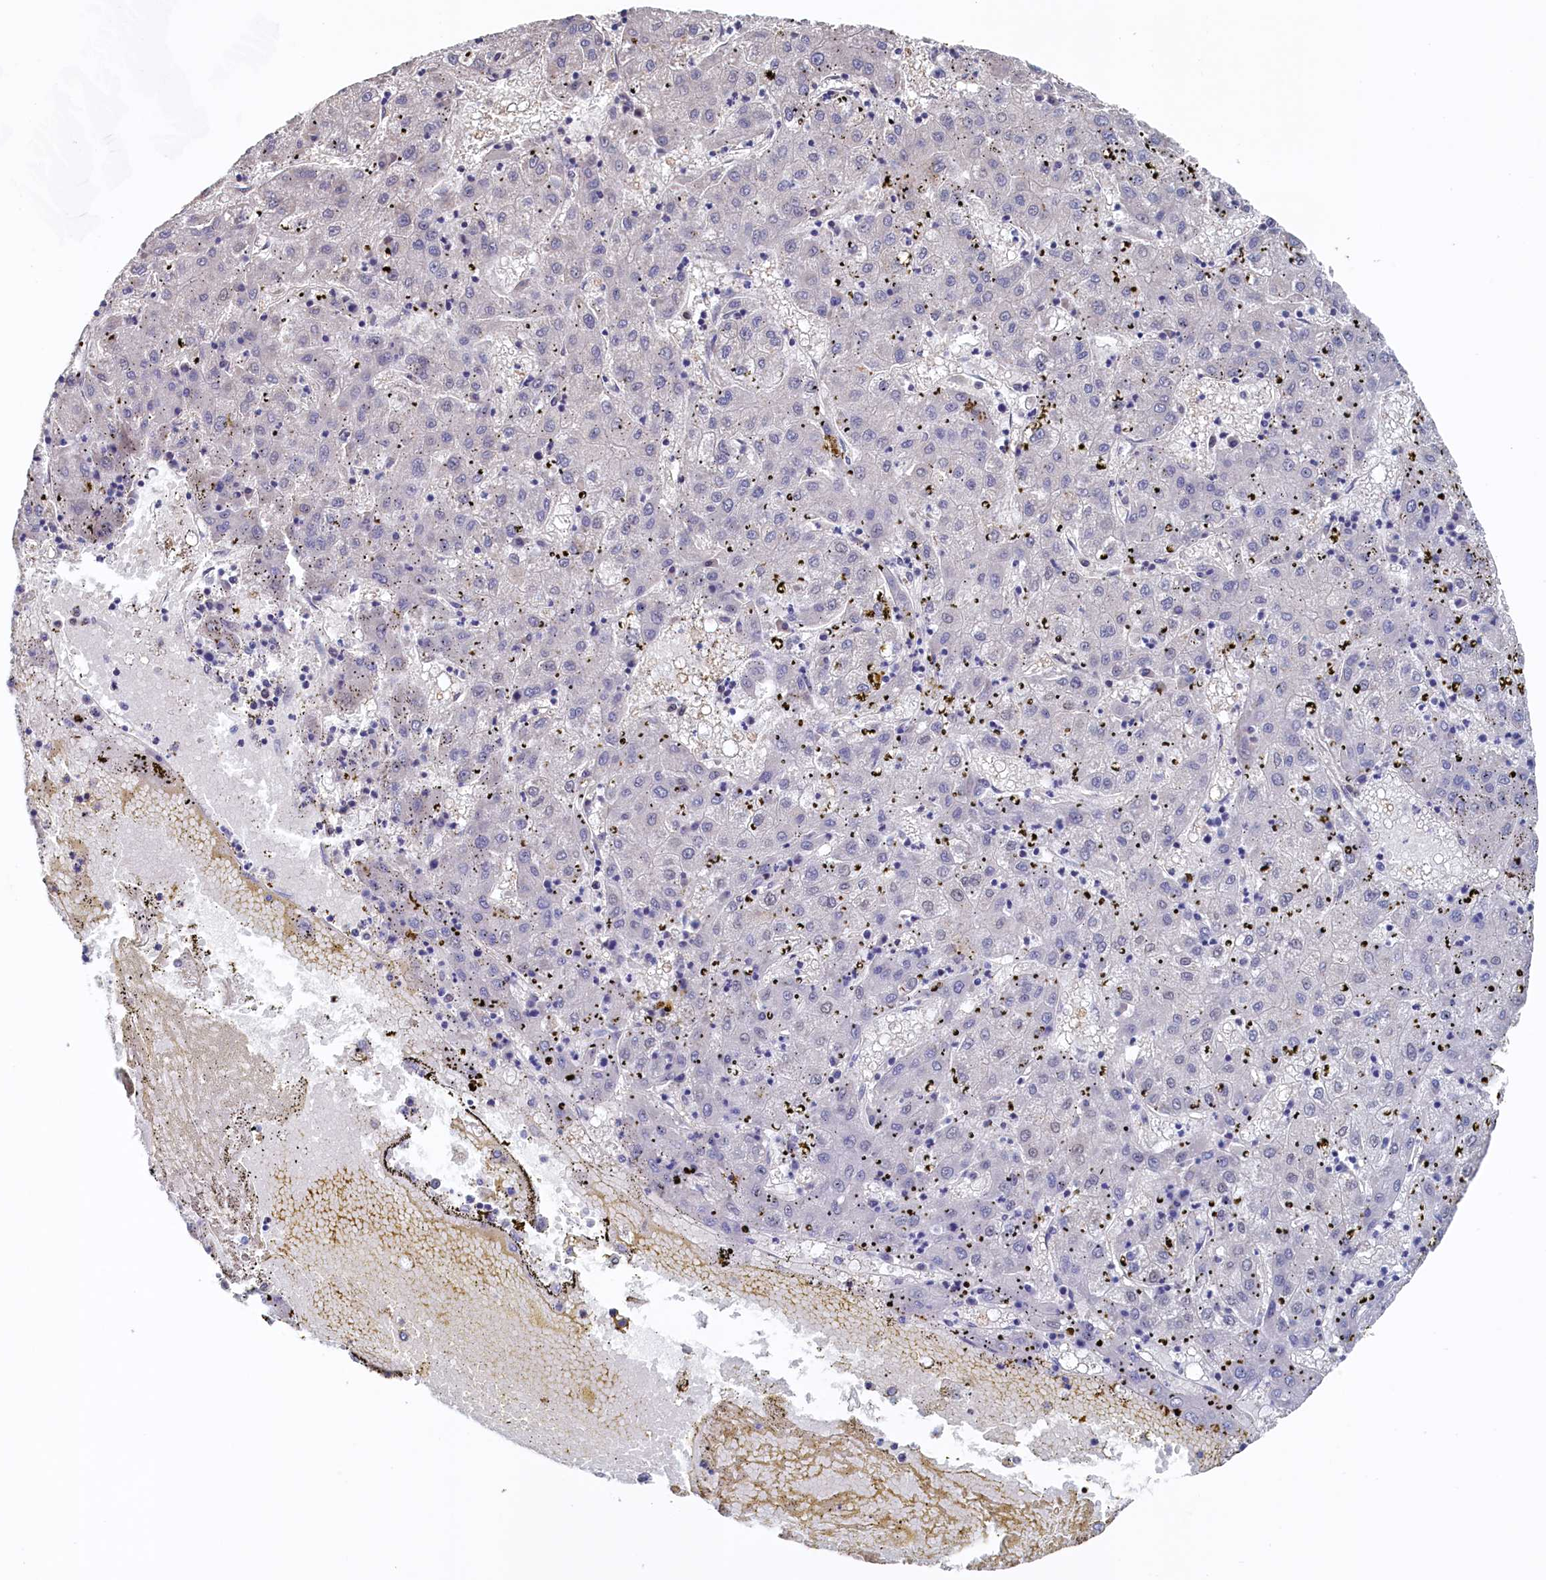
{"staining": {"intensity": "negative", "quantity": "none", "location": "none"}, "tissue": "liver cancer", "cell_type": "Tumor cells", "image_type": "cancer", "snomed": [{"axis": "morphology", "description": "Carcinoma, Hepatocellular, NOS"}, {"axis": "topography", "description": "Liver"}], "caption": "Immunohistochemistry image of human liver hepatocellular carcinoma stained for a protein (brown), which shows no positivity in tumor cells. Brightfield microscopy of IHC stained with DAB (3,3'-diaminobenzidine) (brown) and hematoxylin (blue), captured at high magnification.", "gene": "C11orf54", "patient": {"sex": "male", "age": 72}}